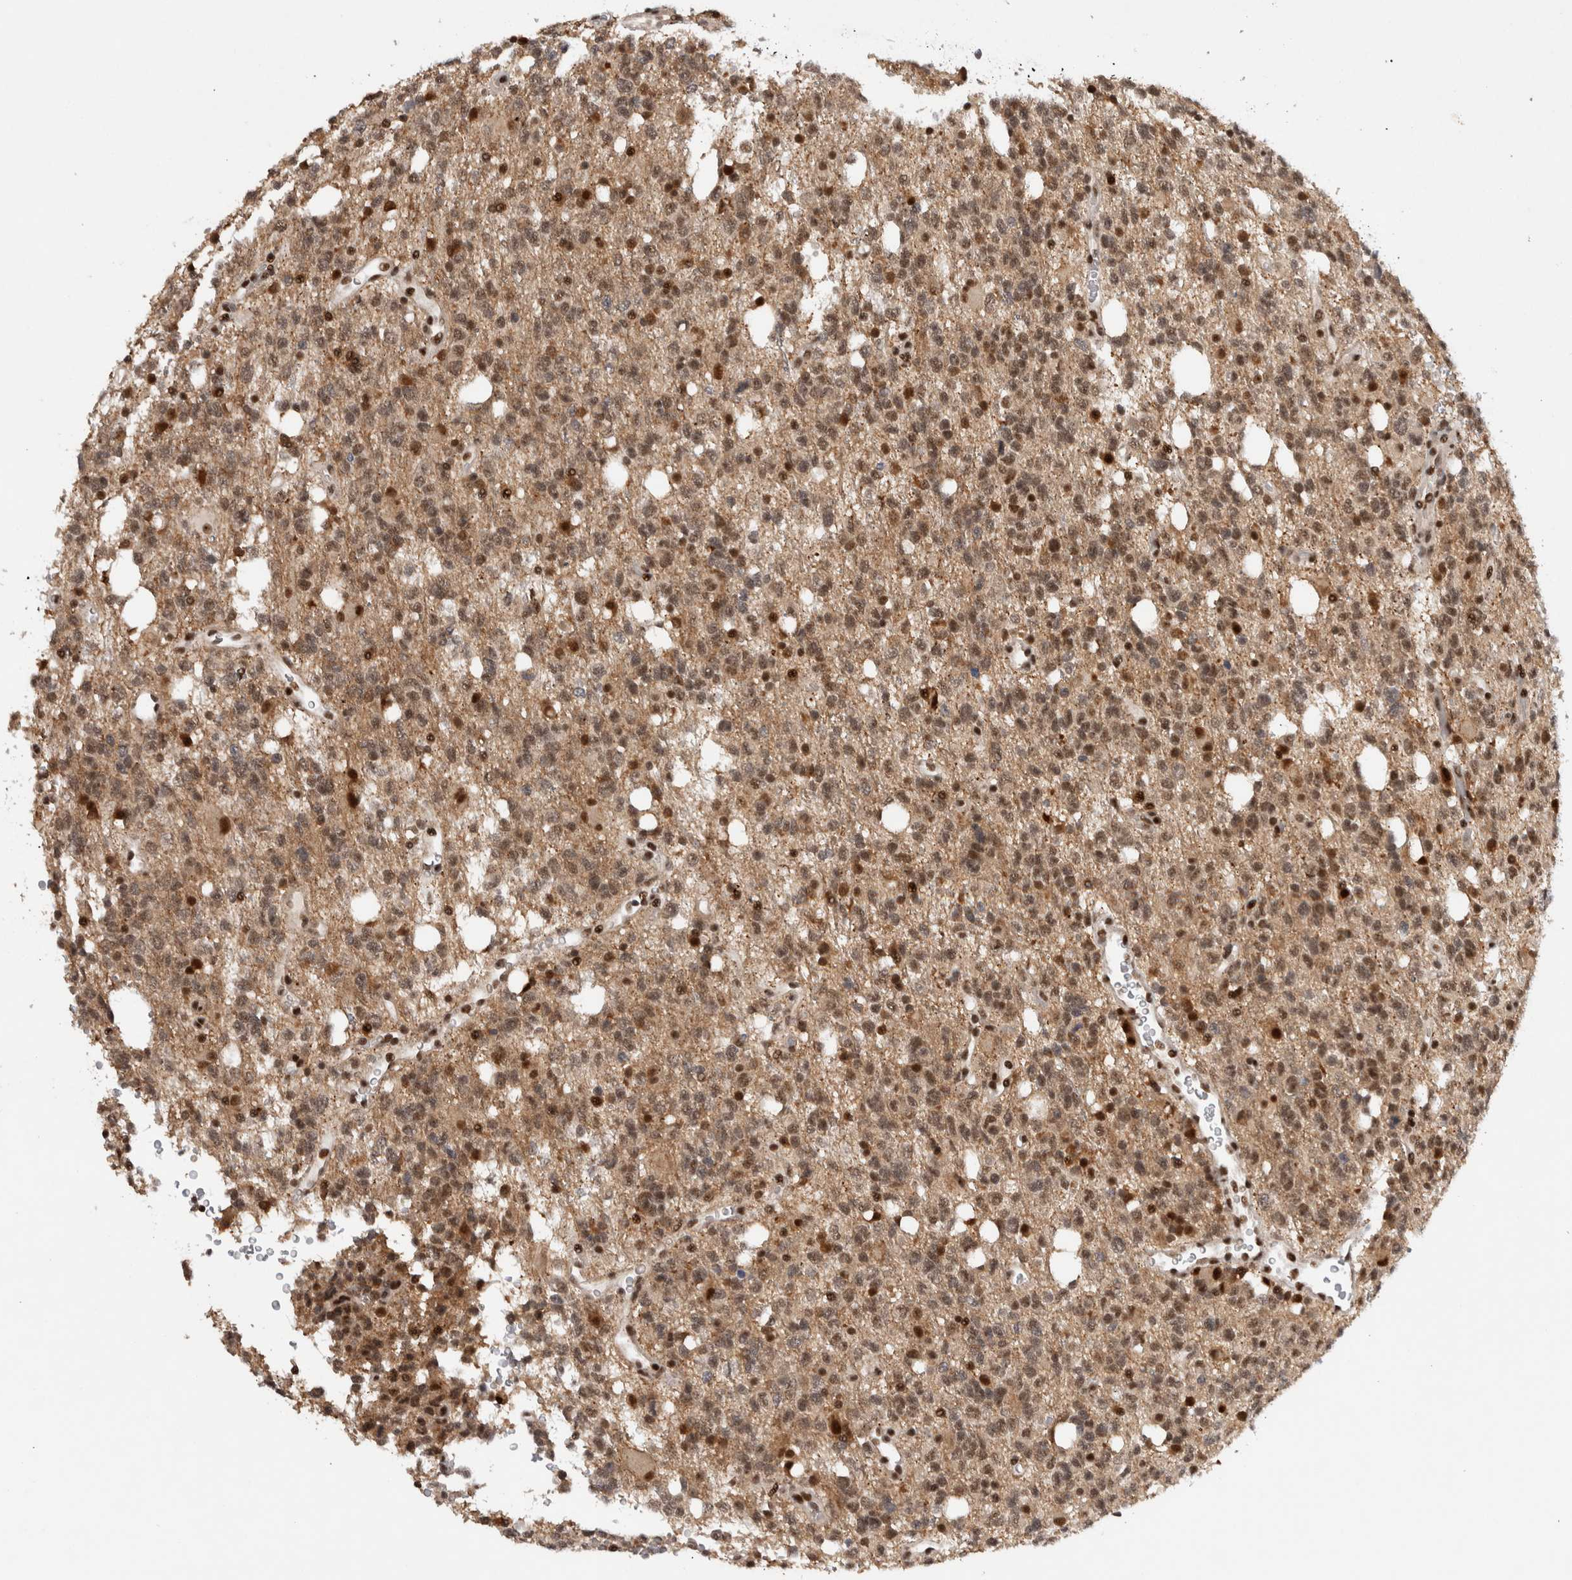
{"staining": {"intensity": "moderate", "quantity": "25%-75%", "location": "cytoplasmic/membranous,nuclear"}, "tissue": "glioma", "cell_type": "Tumor cells", "image_type": "cancer", "snomed": [{"axis": "morphology", "description": "Glioma, malignant, High grade"}, {"axis": "topography", "description": "Brain"}], "caption": "A high-resolution micrograph shows immunohistochemistry staining of glioma, which shows moderate cytoplasmic/membranous and nuclear expression in approximately 25%-75% of tumor cells. (Stains: DAB in brown, nuclei in blue, Microscopy: brightfield microscopy at high magnification).", "gene": "HESX1", "patient": {"sex": "female", "age": 62}}